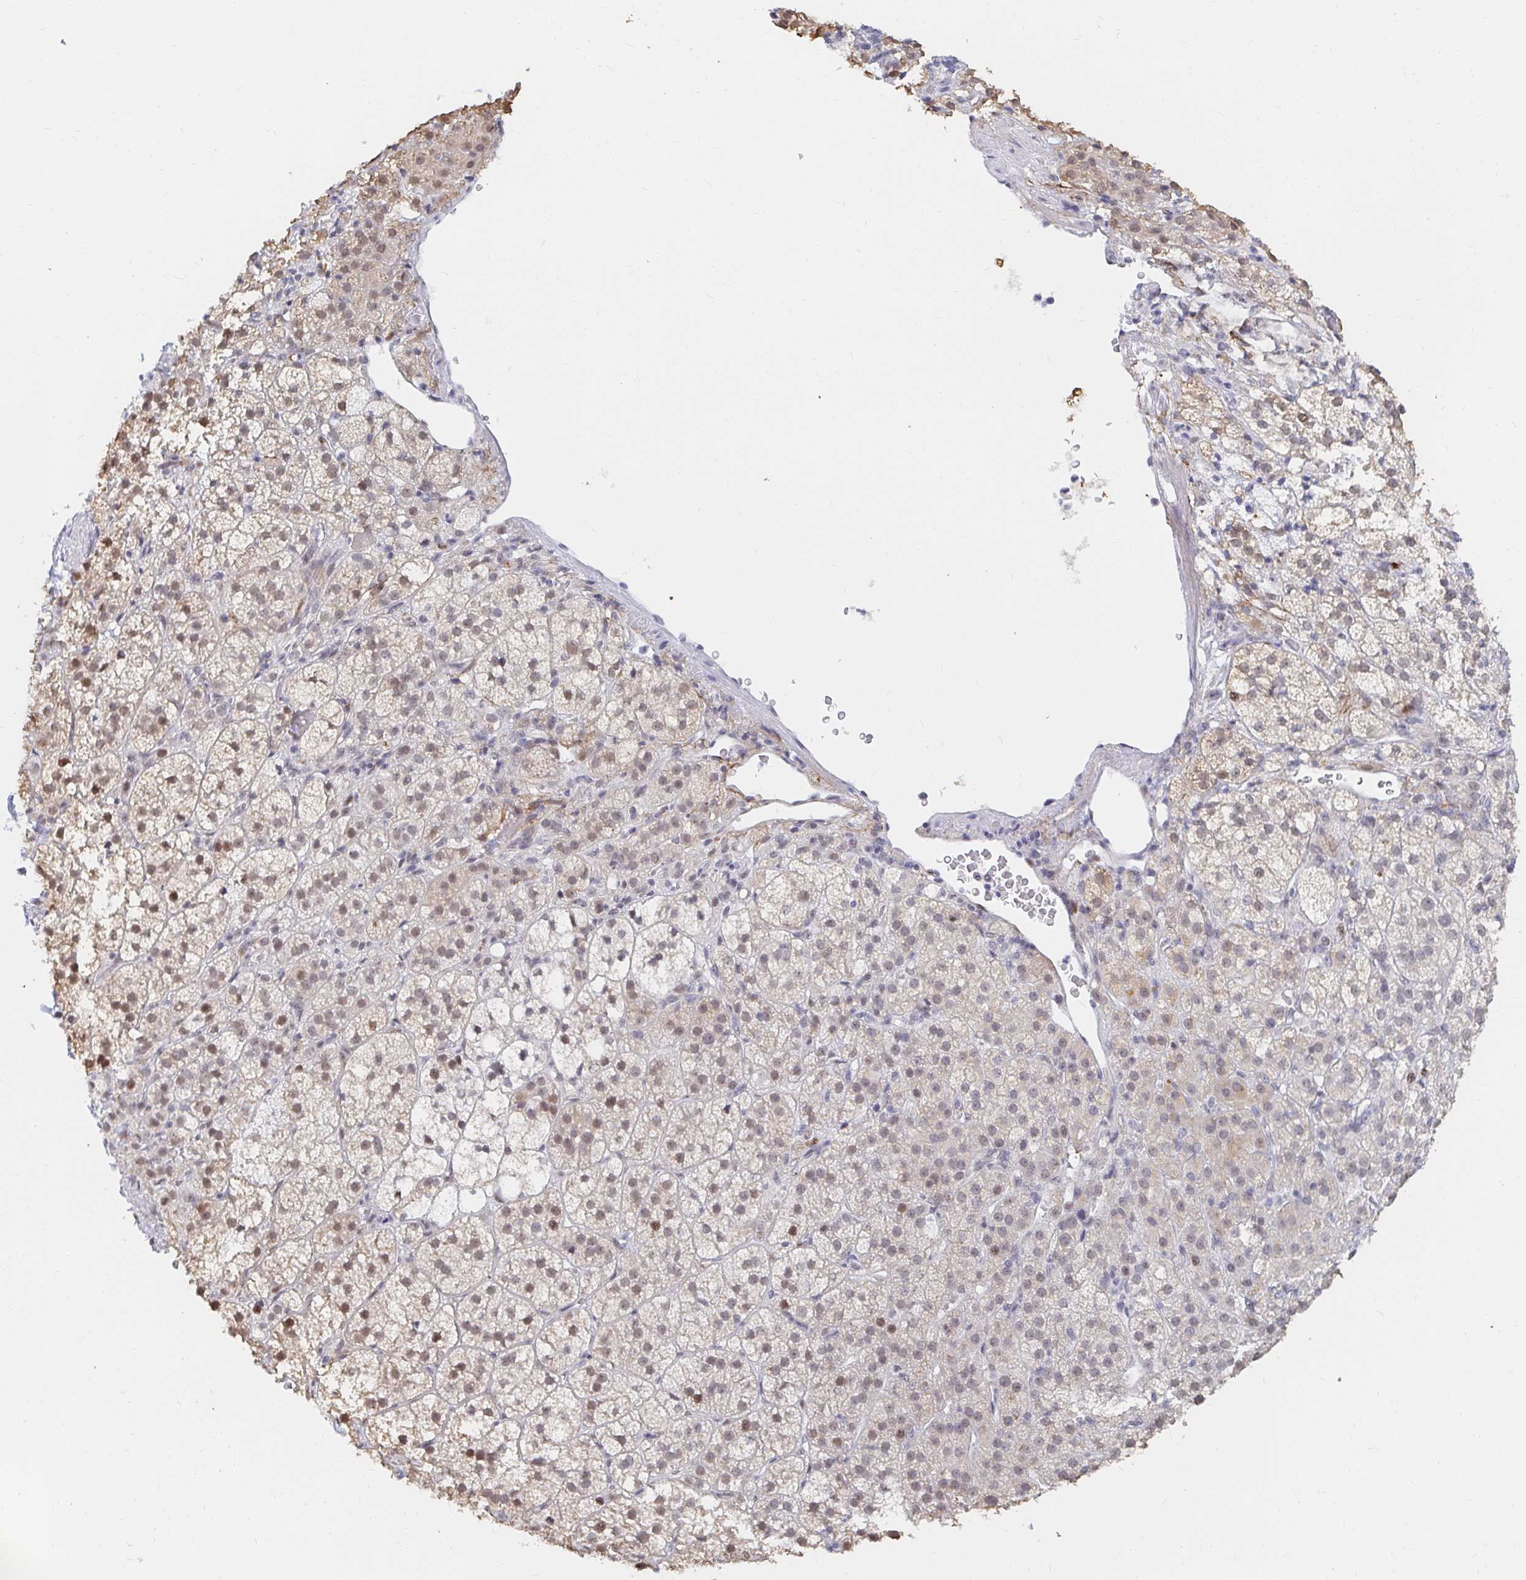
{"staining": {"intensity": "moderate", "quantity": "25%-75%", "location": "cytoplasmic/membranous,nuclear"}, "tissue": "adrenal gland", "cell_type": "Glandular cells", "image_type": "normal", "snomed": [{"axis": "morphology", "description": "Normal tissue, NOS"}, {"axis": "topography", "description": "Adrenal gland"}], "caption": "Immunohistochemical staining of unremarkable adrenal gland shows moderate cytoplasmic/membranous,nuclear protein staining in approximately 25%-75% of glandular cells. (Stains: DAB in brown, nuclei in blue, Microscopy: brightfield microscopy at high magnification).", "gene": "COL28A1", "patient": {"sex": "female", "age": 60}}